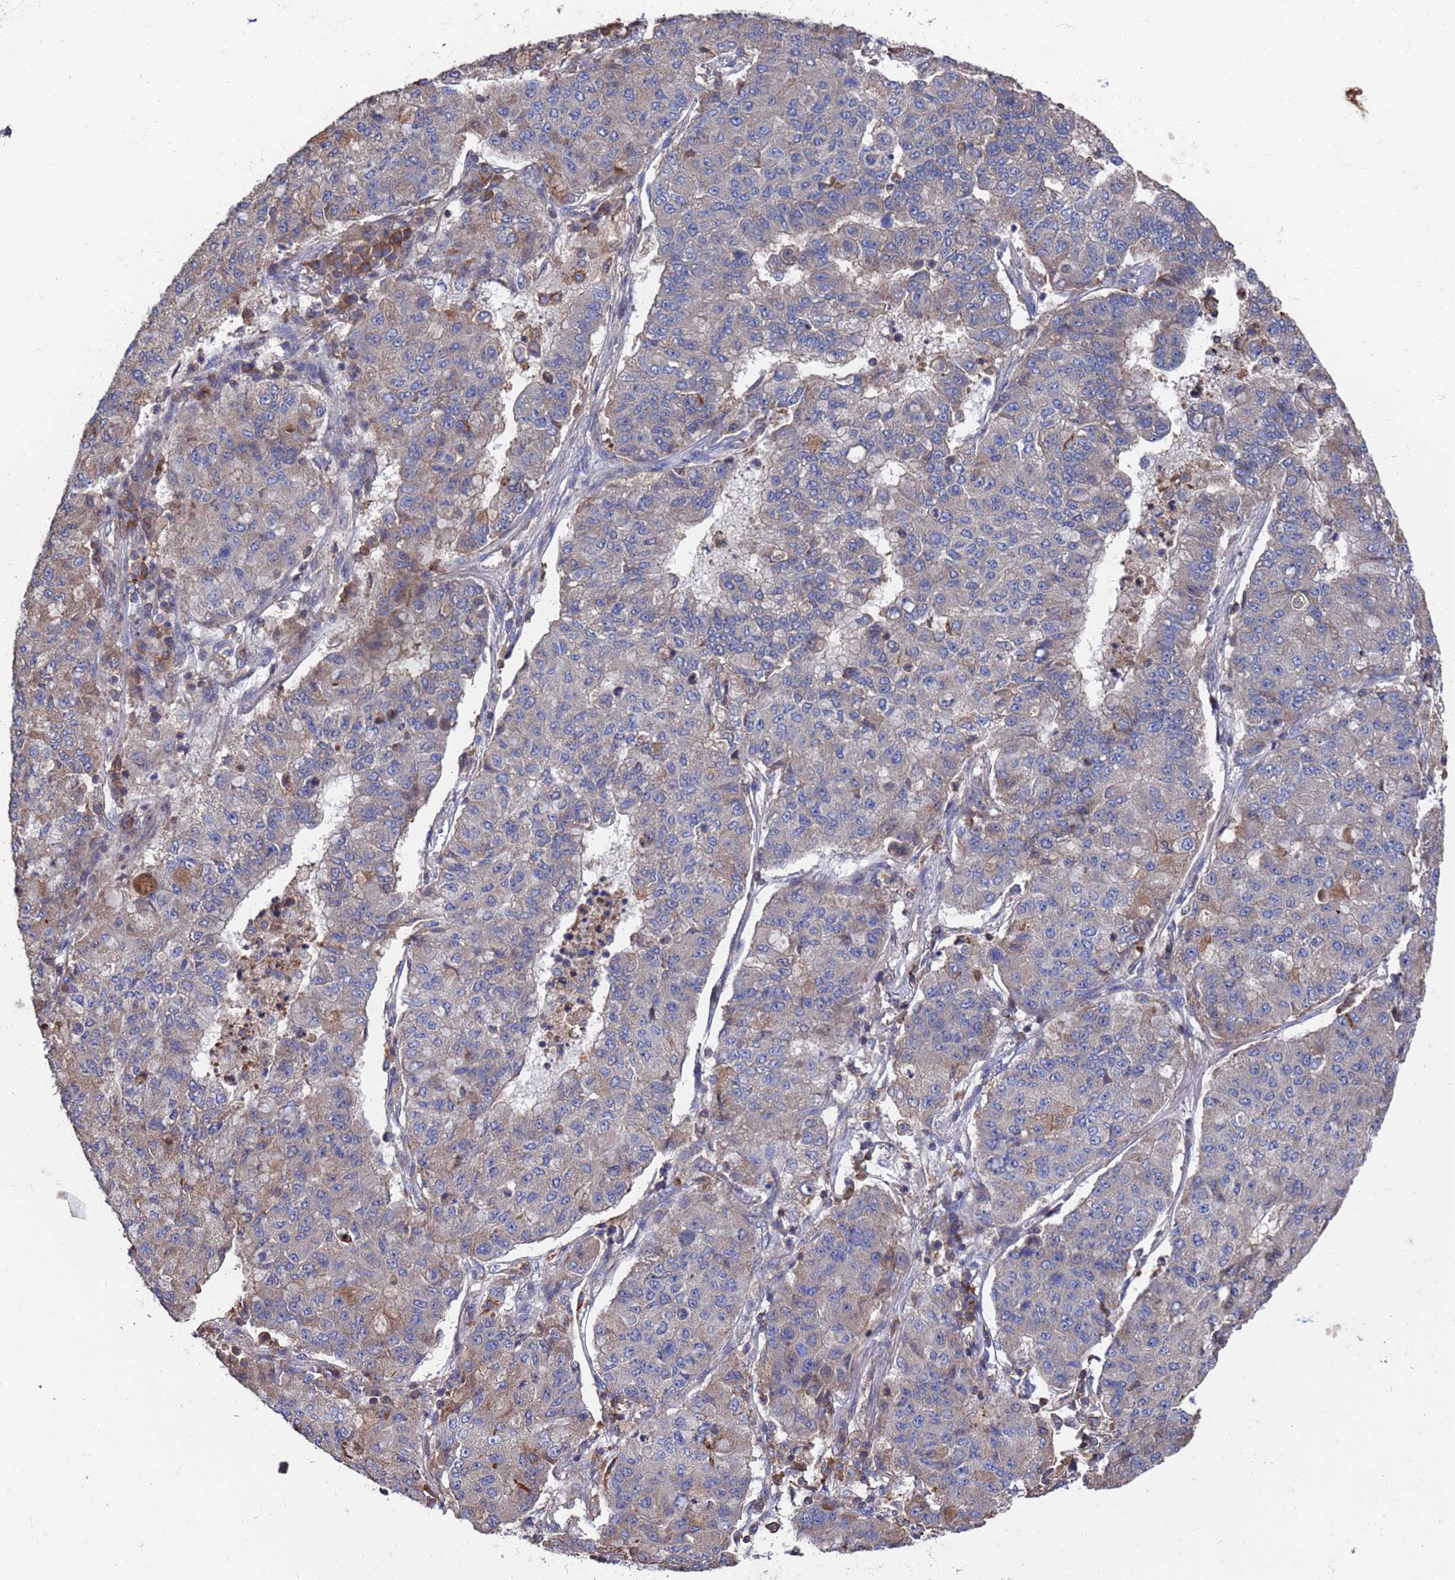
{"staining": {"intensity": "weak", "quantity": "<25%", "location": "cytoplasmic/membranous"}, "tissue": "lung cancer", "cell_type": "Tumor cells", "image_type": "cancer", "snomed": [{"axis": "morphology", "description": "Squamous cell carcinoma, NOS"}, {"axis": "topography", "description": "Lung"}], "caption": "A micrograph of lung cancer (squamous cell carcinoma) stained for a protein displays no brown staining in tumor cells. (Immunohistochemistry (ihc), brightfield microscopy, high magnification).", "gene": "PYCR1", "patient": {"sex": "male", "age": 74}}